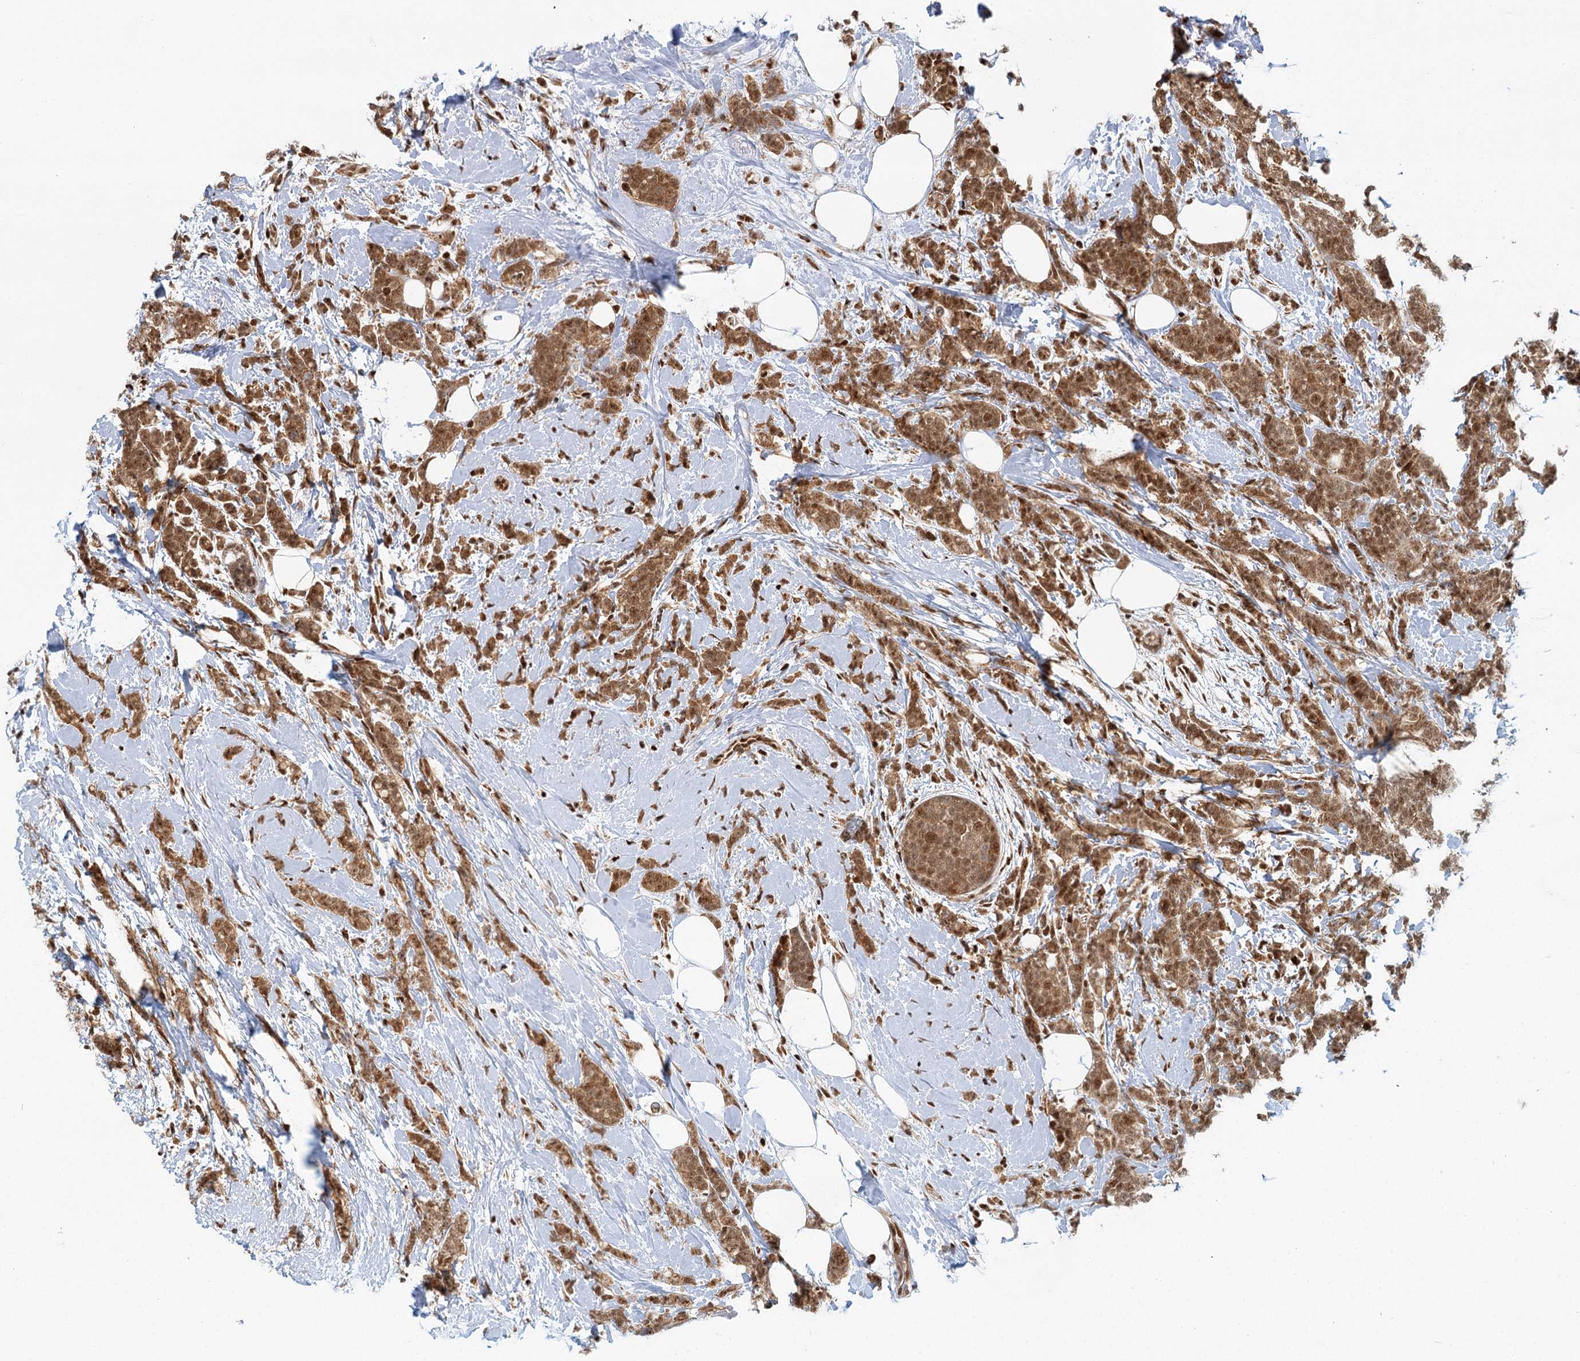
{"staining": {"intensity": "moderate", "quantity": ">75%", "location": "nuclear"}, "tissue": "breast cancer", "cell_type": "Tumor cells", "image_type": "cancer", "snomed": [{"axis": "morphology", "description": "Lobular carcinoma"}, {"axis": "topography", "description": "Breast"}], "caption": "The image demonstrates staining of breast cancer (lobular carcinoma), revealing moderate nuclear protein staining (brown color) within tumor cells. The staining was performed using DAB (3,3'-diaminobenzidine) to visualize the protein expression in brown, while the nuclei were stained in blue with hematoxylin (Magnification: 20x).", "gene": "GPATCH11", "patient": {"sex": "female", "age": 58}}